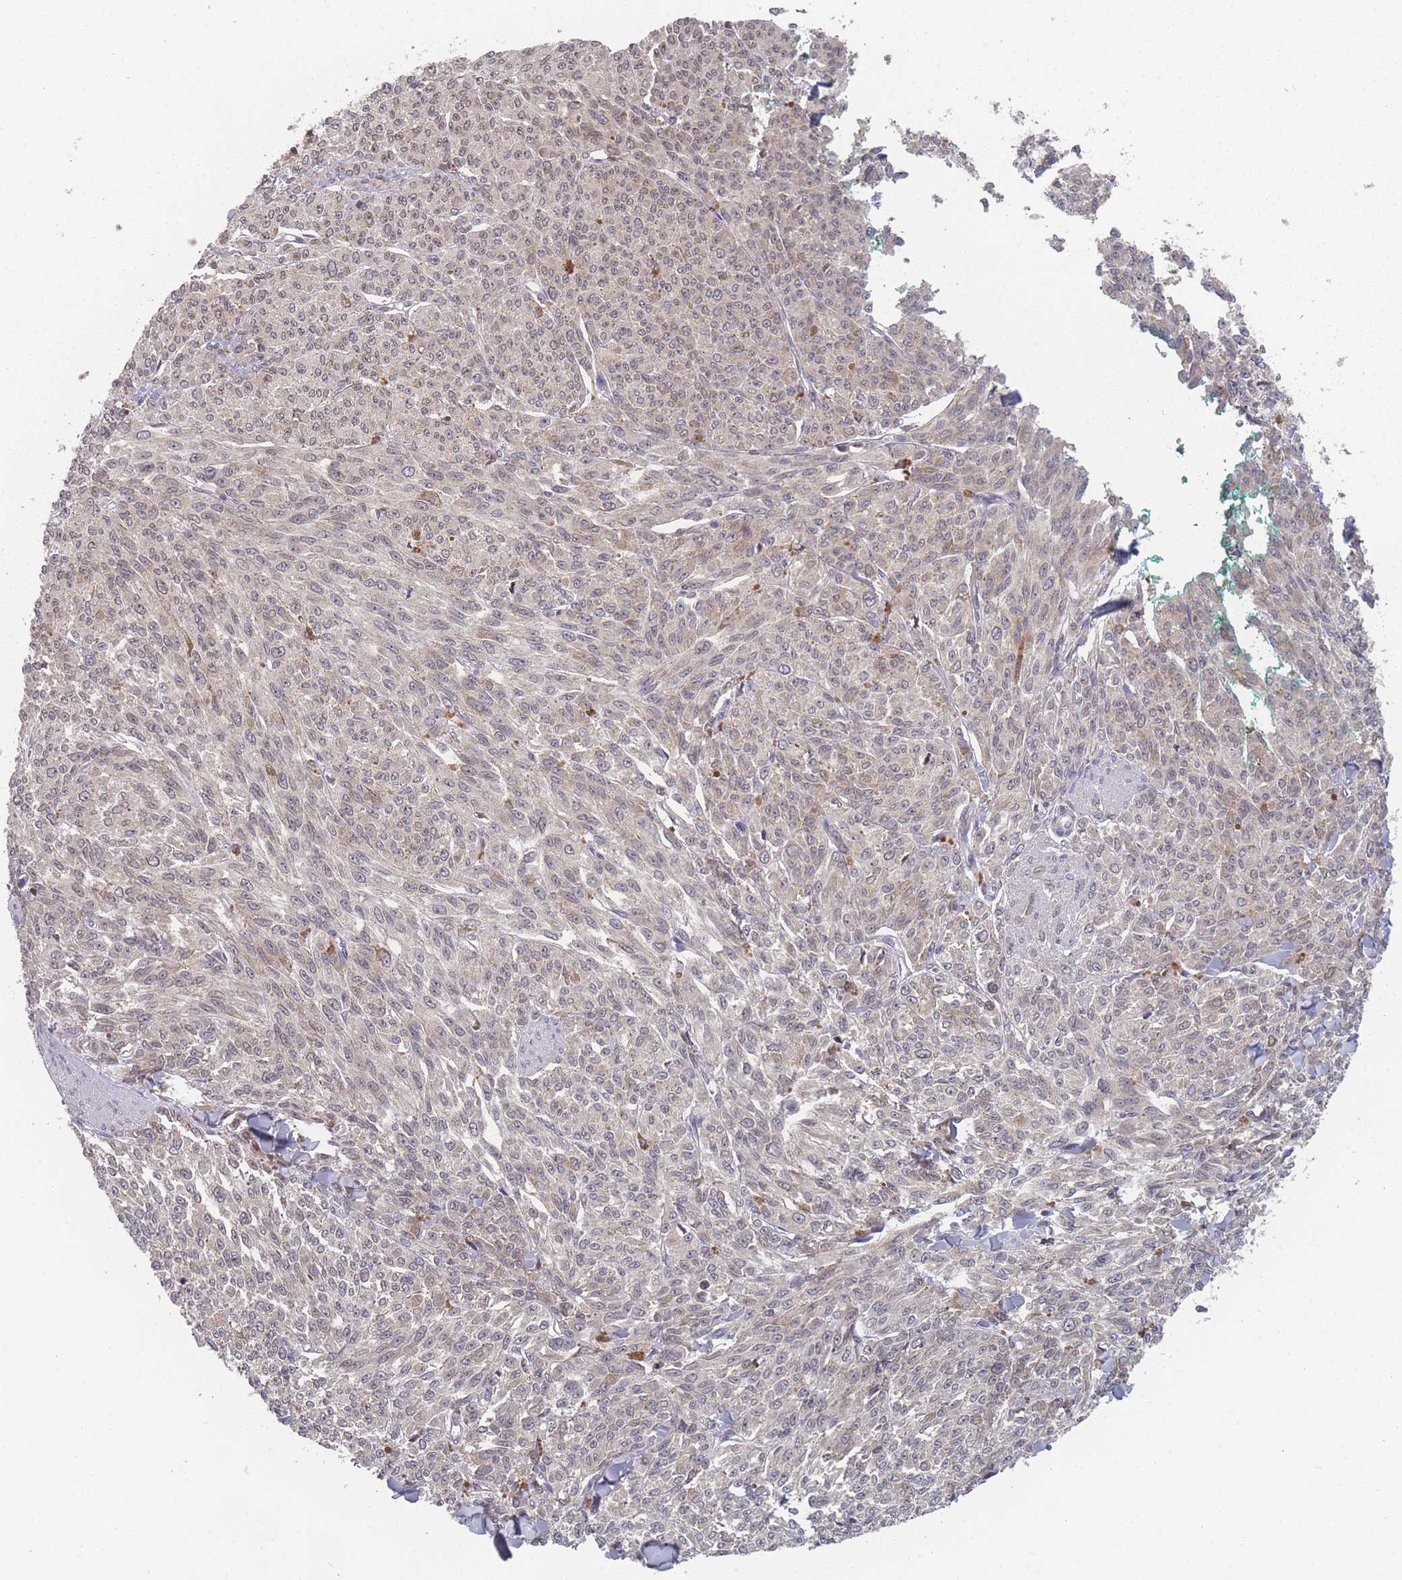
{"staining": {"intensity": "weak", "quantity": "<25%", "location": "cytoplasmic/membranous"}, "tissue": "melanoma", "cell_type": "Tumor cells", "image_type": "cancer", "snomed": [{"axis": "morphology", "description": "Malignant melanoma, NOS"}, {"axis": "topography", "description": "Skin"}], "caption": "DAB (3,3'-diaminobenzidine) immunohistochemical staining of human malignant melanoma reveals no significant expression in tumor cells. (Brightfield microscopy of DAB IHC at high magnification).", "gene": "TBC1D25", "patient": {"sex": "female", "age": 52}}